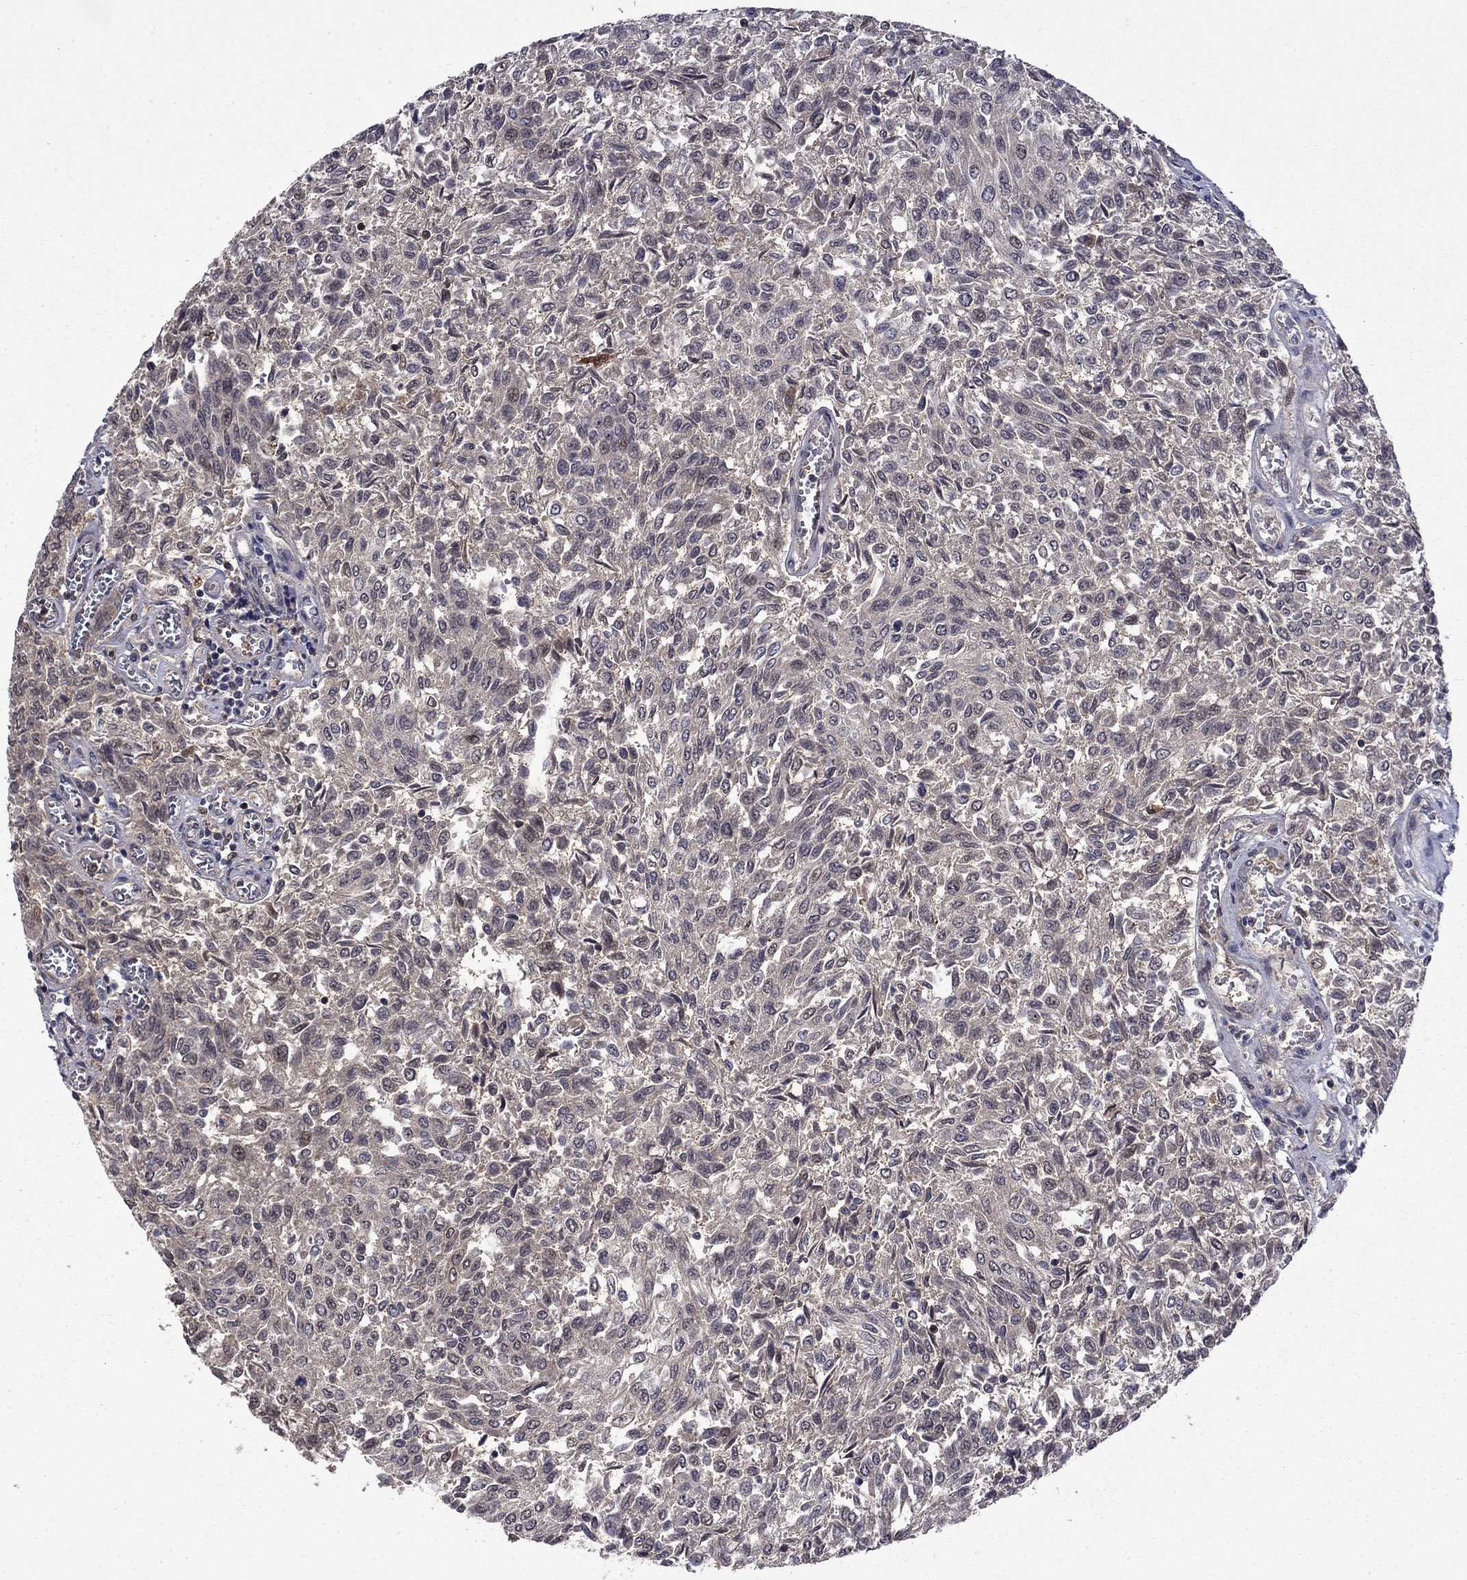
{"staining": {"intensity": "negative", "quantity": "none", "location": "none"}, "tissue": "urothelial cancer", "cell_type": "Tumor cells", "image_type": "cancer", "snomed": [{"axis": "morphology", "description": "Urothelial carcinoma, Low grade"}, {"axis": "topography", "description": "Urinary bladder"}], "caption": "A high-resolution image shows immunohistochemistry staining of urothelial carcinoma (low-grade), which demonstrates no significant expression in tumor cells. The staining was performed using DAB (3,3'-diaminobenzidine) to visualize the protein expression in brown, while the nuclei were stained in blue with hematoxylin (Magnification: 20x).", "gene": "TPMT", "patient": {"sex": "male", "age": 78}}